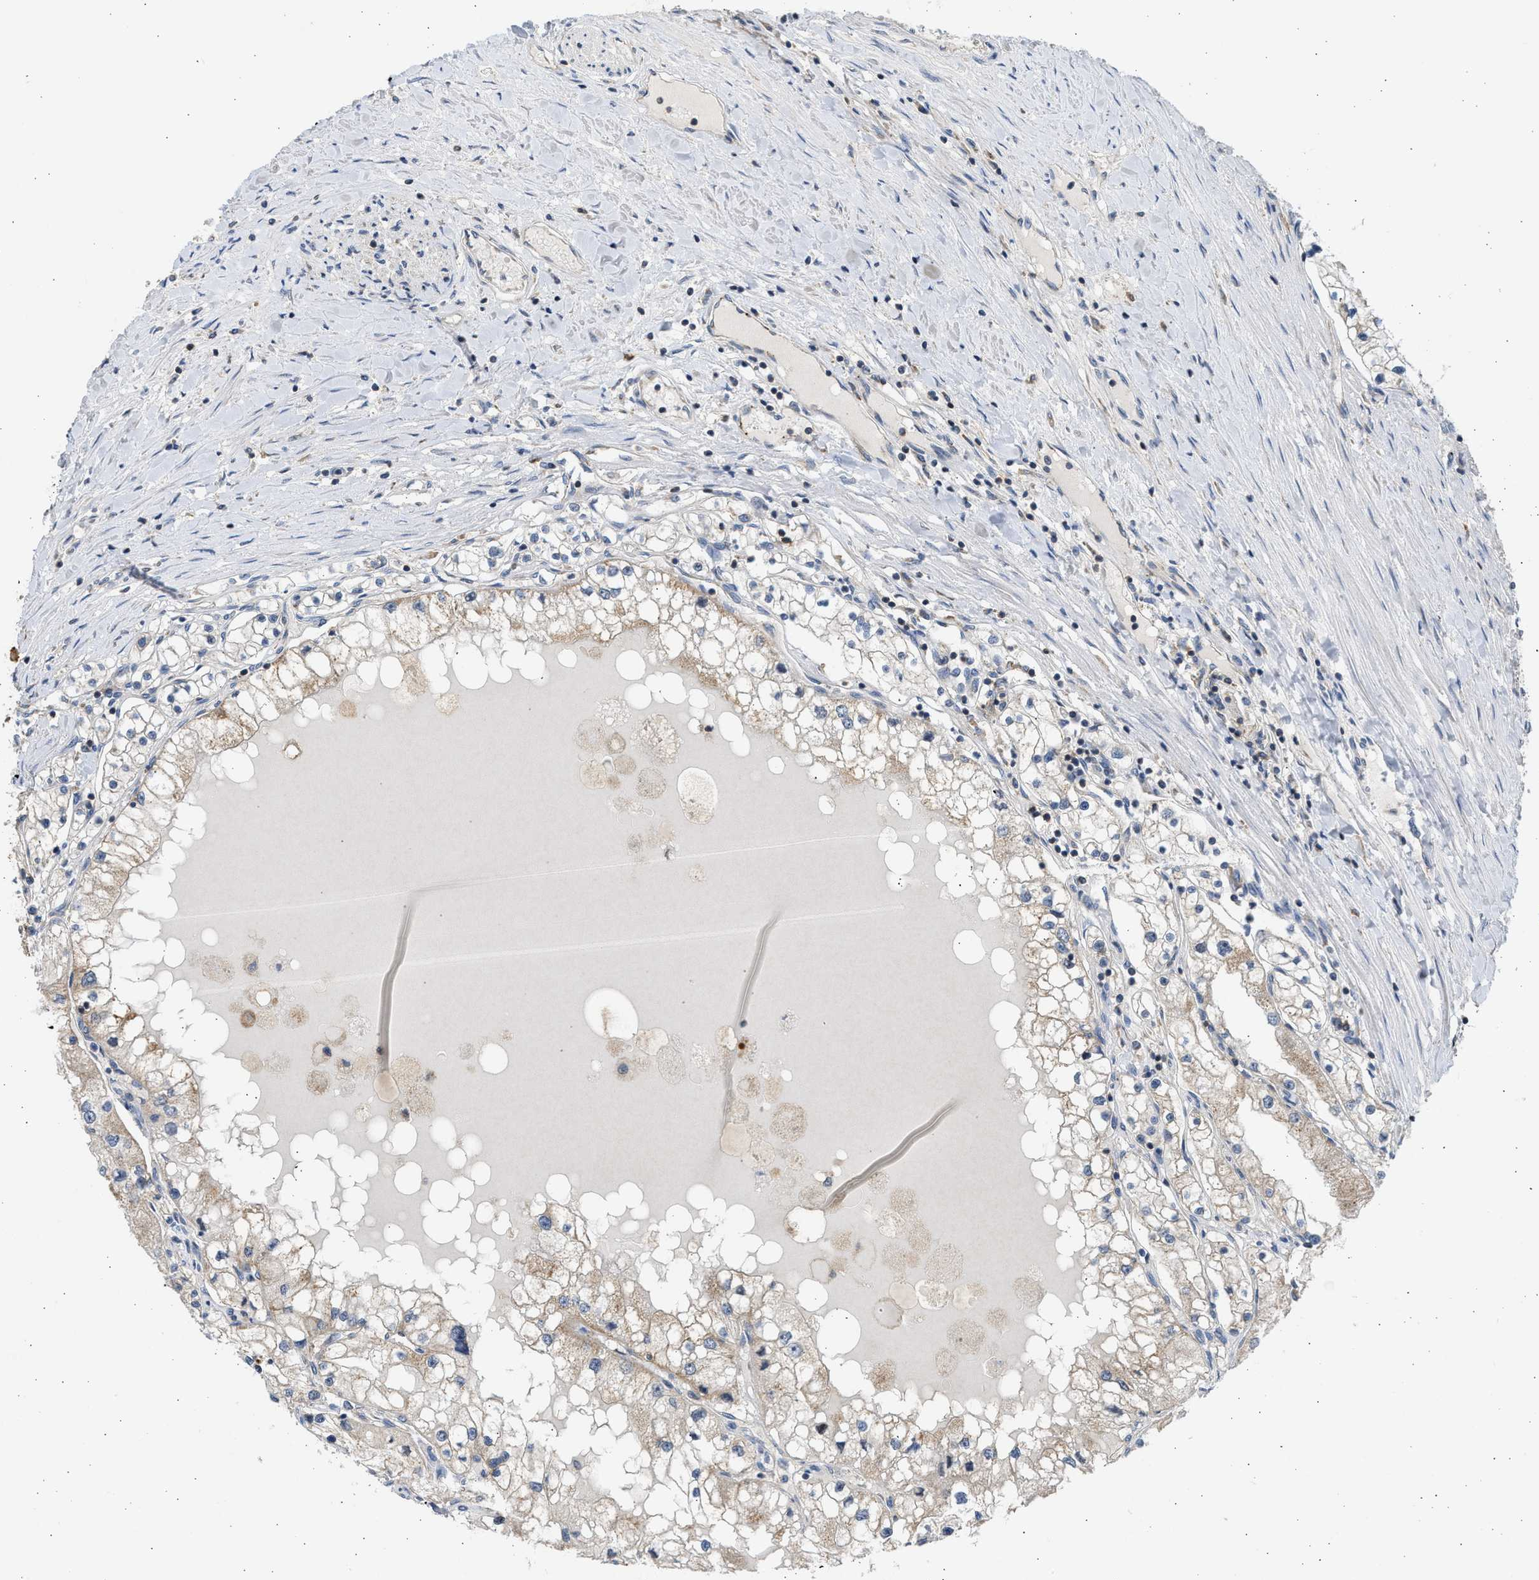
{"staining": {"intensity": "weak", "quantity": "25%-75%", "location": "cytoplasmic/membranous"}, "tissue": "renal cancer", "cell_type": "Tumor cells", "image_type": "cancer", "snomed": [{"axis": "morphology", "description": "Adenocarcinoma, NOS"}, {"axis": "topography", "description": "Kidney"}], "caption": "A photomicrograph of renal cancer stained for a protein exhibits weak cytoplasmic/membranous brown staining in tumor cells.", "gene": "CYP1A1", "patient": {"sex": "male", "age": 68}}